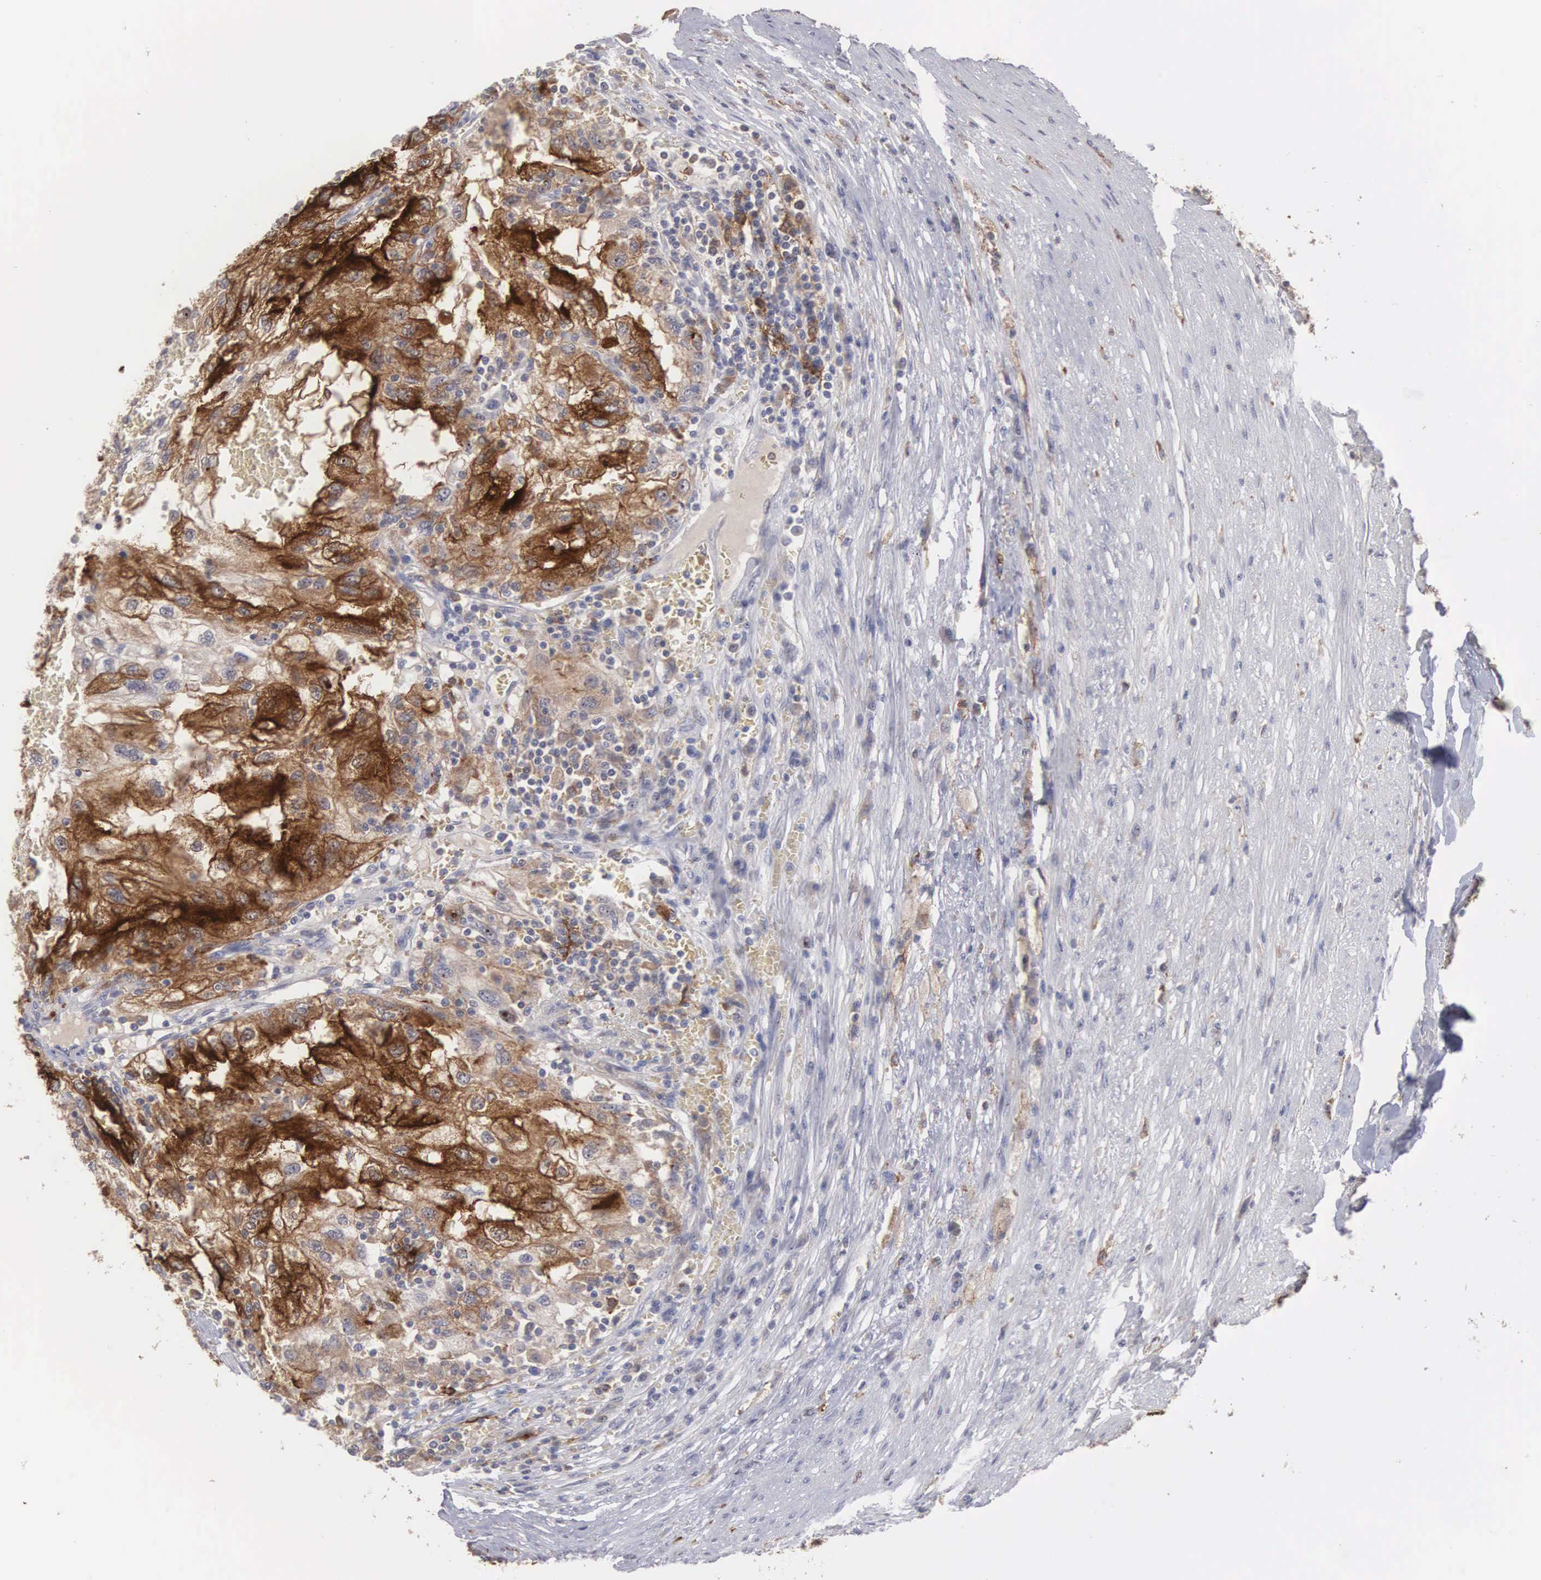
{"staining": {"intensity": "strong", "quantity": ">75%", "location": "cytoplasmic/membranous,nuclear"}, "tissue": "renal cancer", "cell_type": "Tumor cells", "image_type": "cancer", "snomed": [{"axis": "morphology", "description": "Normal tissue, NOS"}, {"axis": "morphology", "description": "Adenocarcinoma, NOS"}, {"axis": "topography", "description": "Kidney"}], "caption": "Renal cancer (adenocarcinoma) tissue exhibits strong cytoplasmic/membranous and nuclear expression in about >75% of tumor cells", "gene": "AMN", "patient": {"sex": "male", "age": 71}}